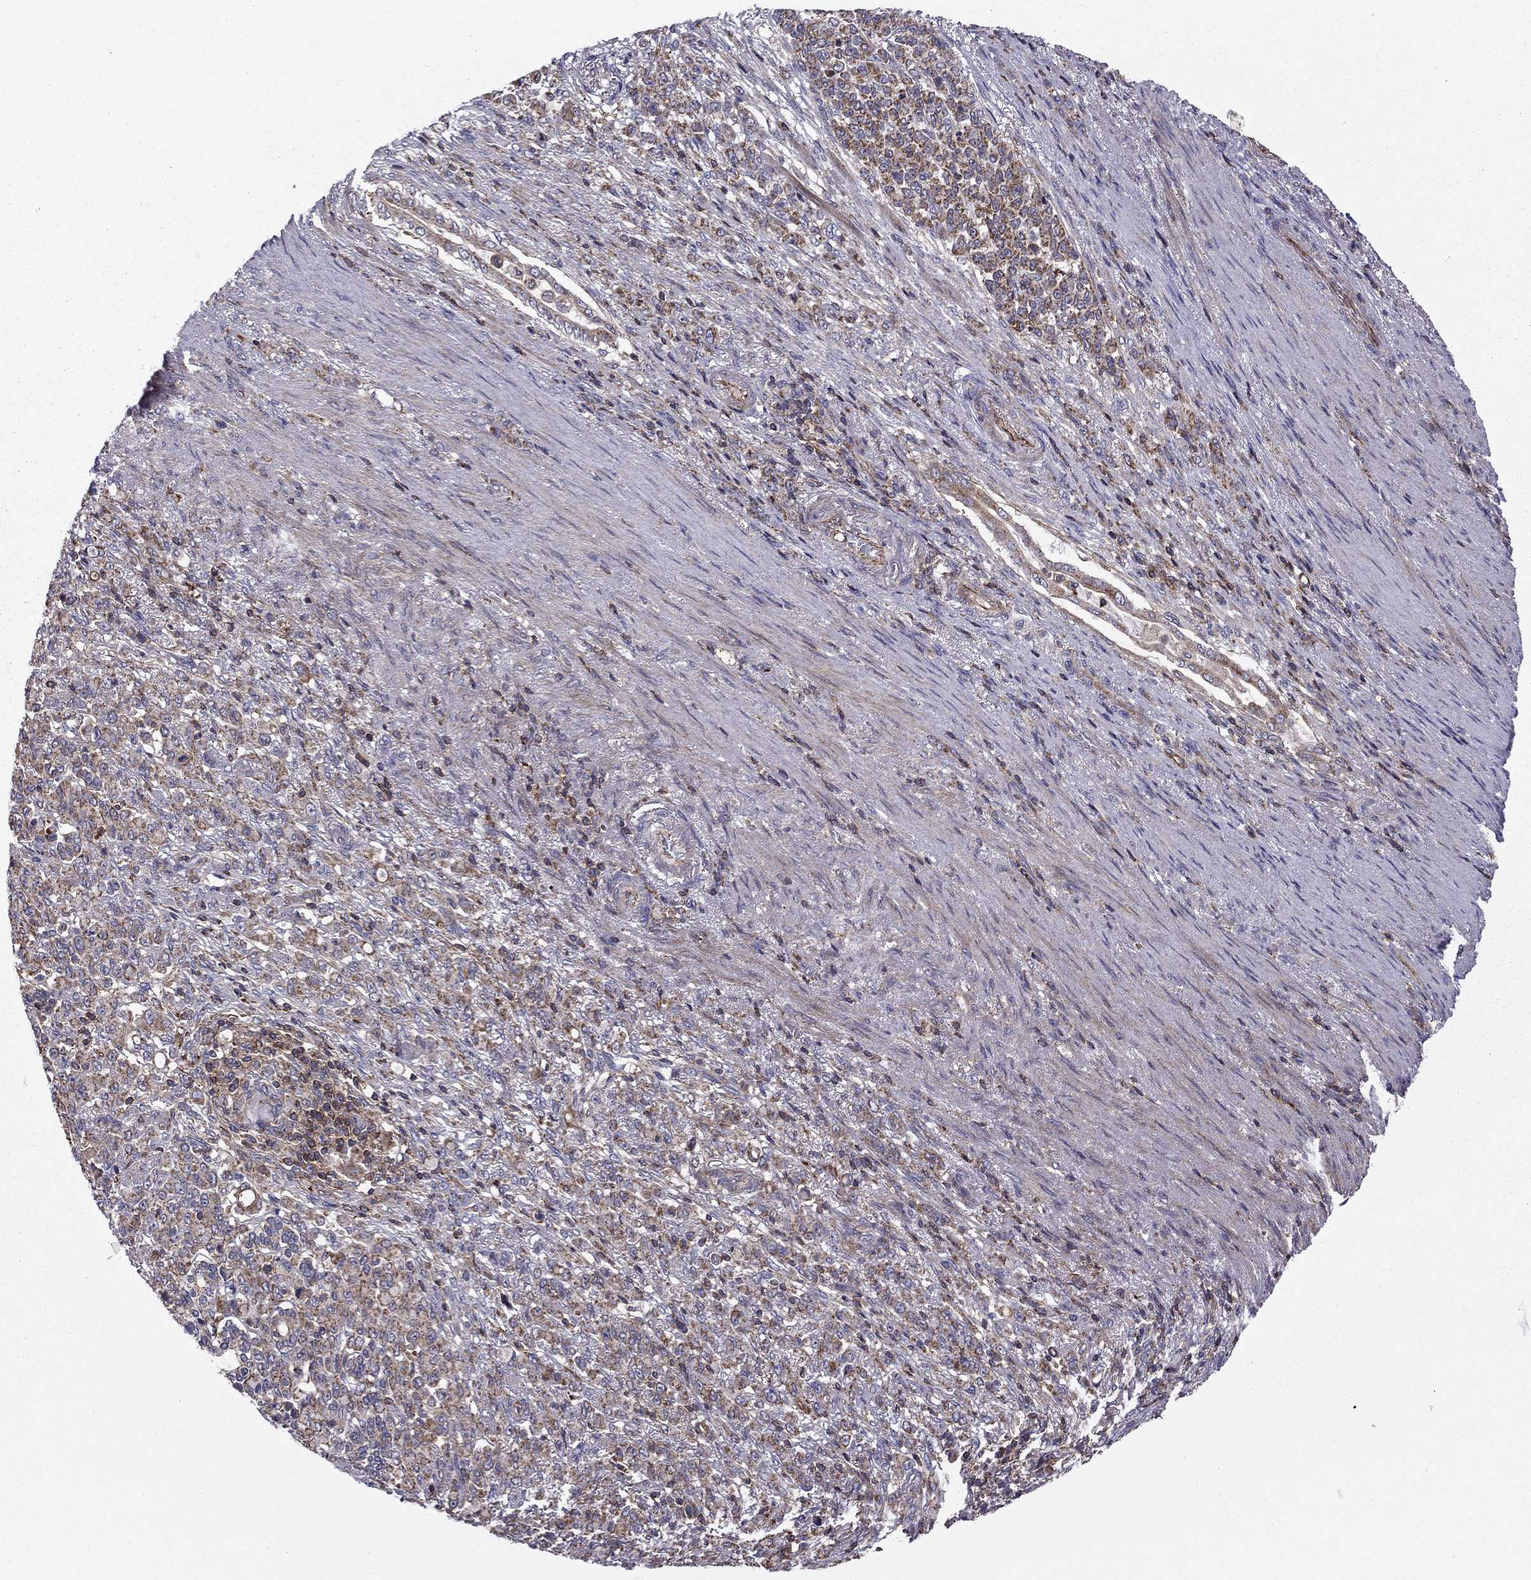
{"staining": {"intensity": "moderate", "quantity": "25%-75%", "location": "cytoplasmic/membranous"}, "tissue": "stomach cancer", "cell_type": "Tumor cells", "image_type": "cancer", "snomed": [{"axis": "morphology", "description": "Normal tissue, NOS"}, {"axis": "morphology", "description": "Adenocarcinoma, NOS"}, {"axis": "topography", "description": "Stomach"}], "caption": "IHC image of neoplastic tissue: adenocarcinoma (stomach) stained using IHC exhibits medium levels of moderate protein expression localized specifically in the cytoplasmic/membranous of tumor cells, appearing as a cytoplasmic/membranous brown color.", "gene": "ALG6", "patient": {"sex": "female", "age": 79}}